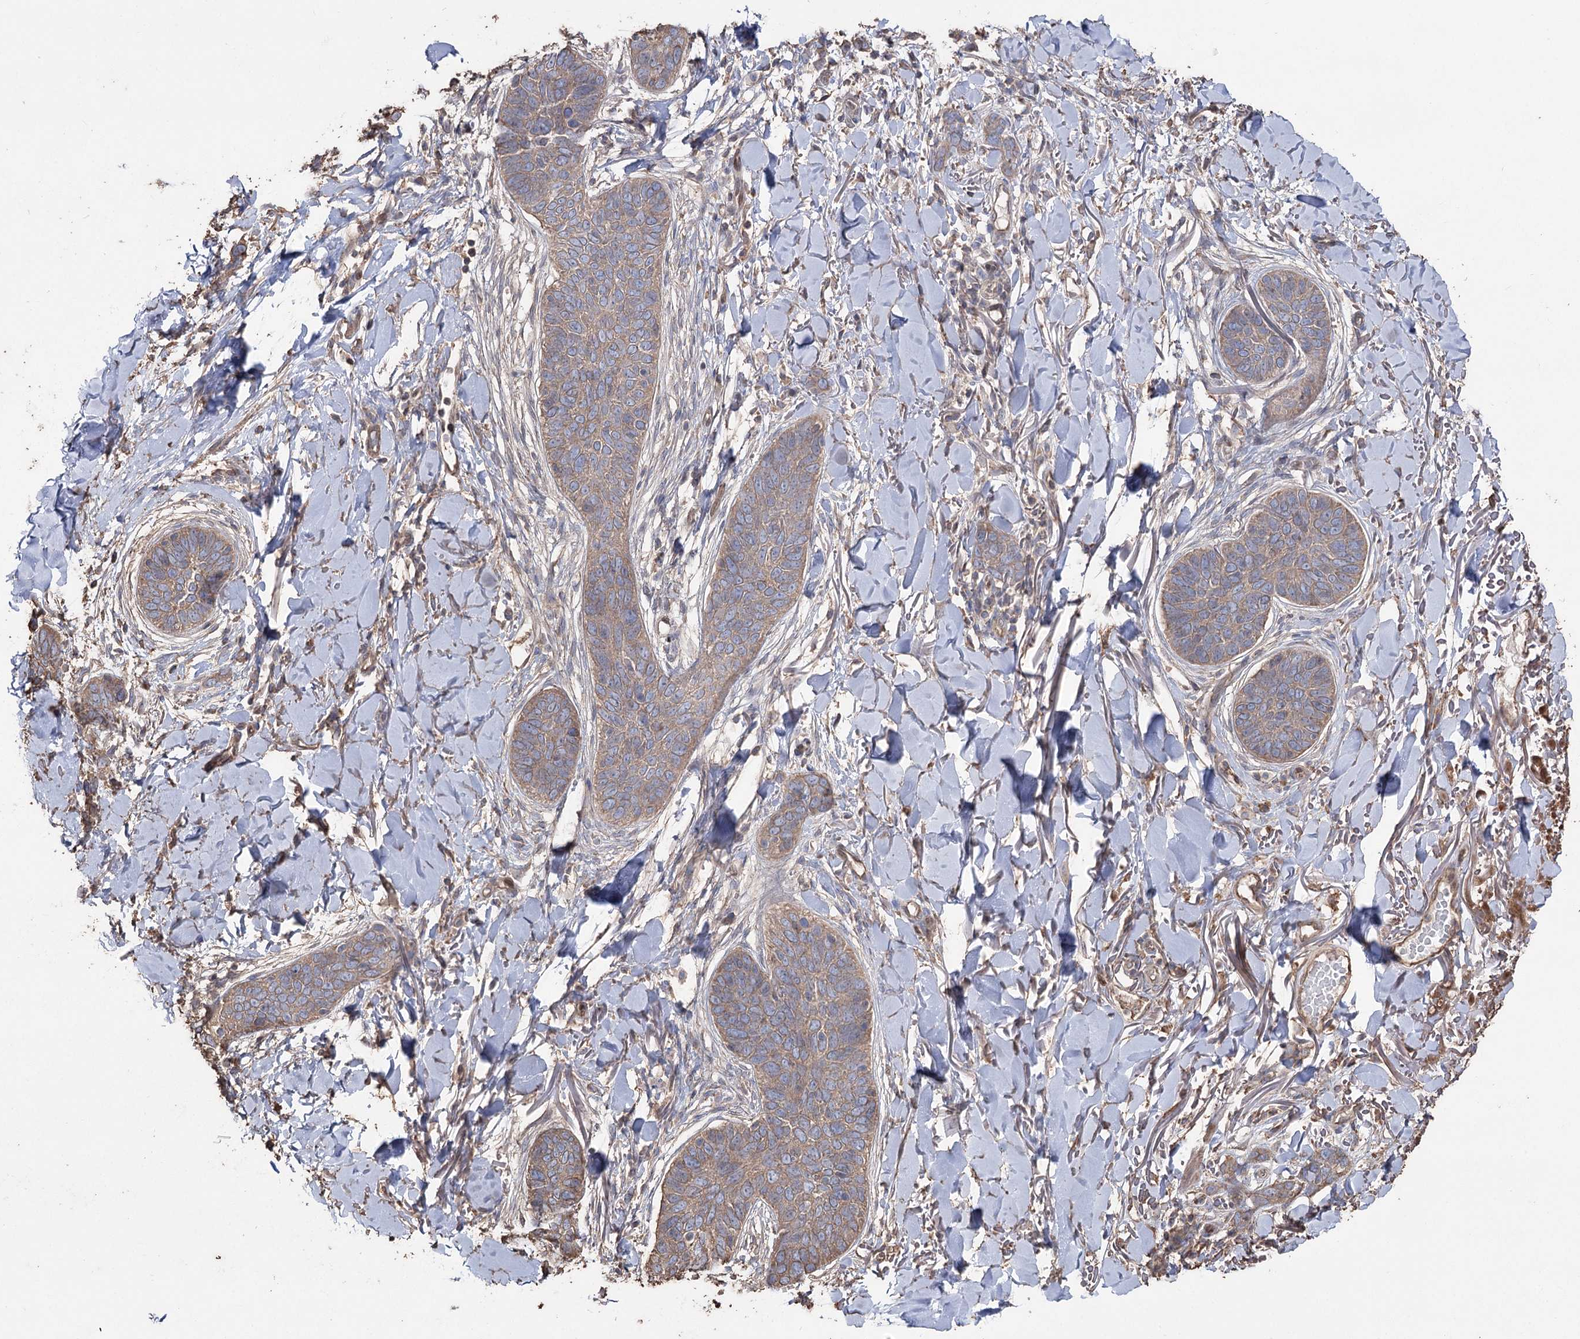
{"staining": {"intensity": "weak", "quantity": ">75%", "location": "cytoplasmic/membranous"}, "tissue": "skin cancer", "cell_type": "Tumor cells", "image_type": "cancer", "snomed": [{"axis": "morphology", "description": "Basal cell carcinoma"}, {"axis": "topography", "description": "Skin"}], "caption": "Human basal cell carcinoma (skin) stained for a protein (brown) demonstrates weak cytoplasmic/membranous positive expression in about >75% of tumor cells.", "gene": "FAM13B", "patient": {"sex": "male", "age": 85}}